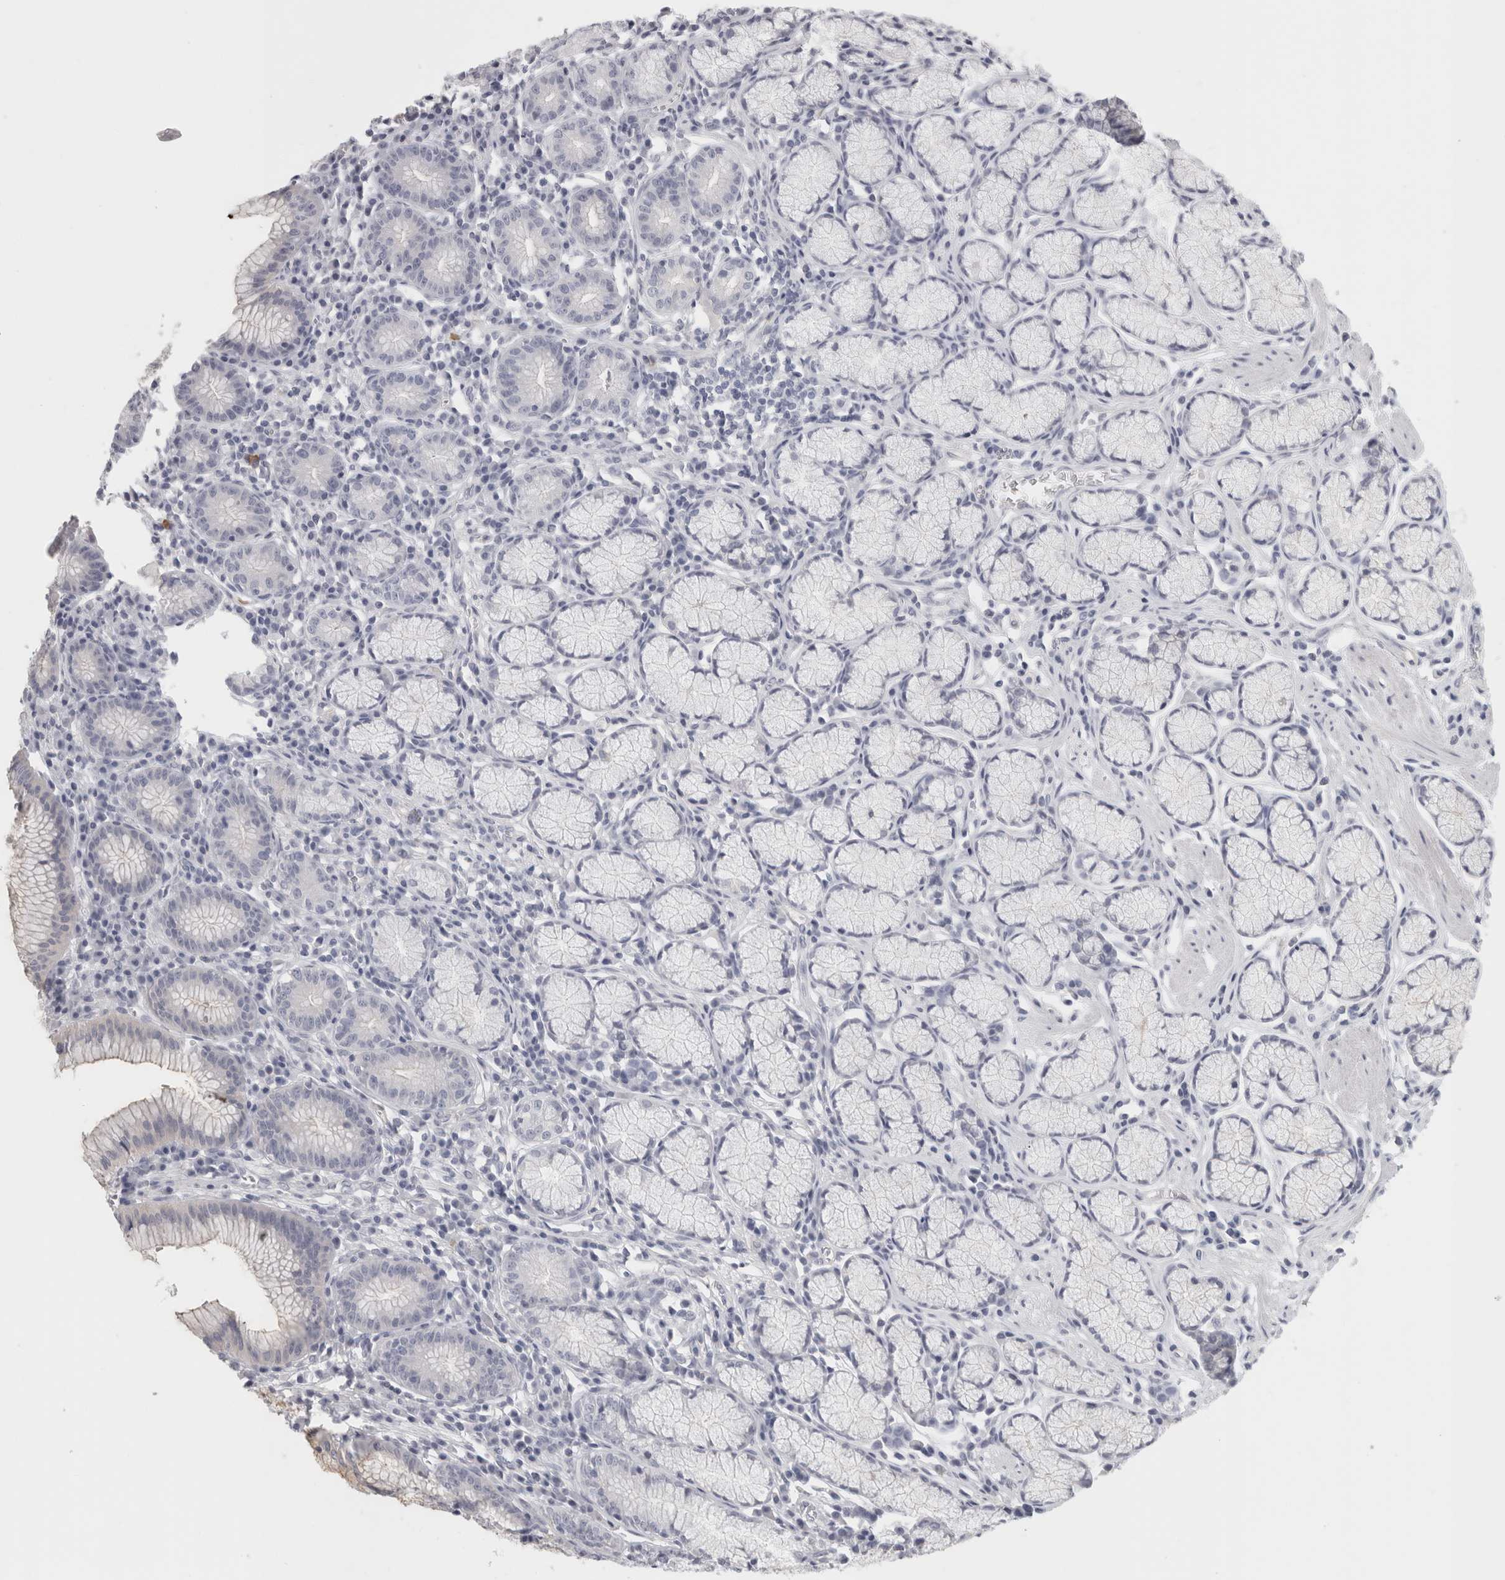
{"staining": {"intensity": "negative", "quantity": "none", "location": "none"}, "tissue": "stomach", "cell_type": "Glandular cells", "image_type": "normal", "snomed": [{"axis": "morphology", "description": "Normal tissue, NOS"}, {"axis": "topography", "description": "Stomach"}], "caption": "IHC micrograph of benign stomach: stomach stained with DAB (3,3'-diaminobenzidine) demonstrates no significant protein staining in glandular cells. (Brightfield microscopy of DAB (3,3'-diaminobenzidine) immunohistochemistry (IHC) at high magnification).", "gene": "FBLIM1", "patient": {"sex": "male", "age": 55}}